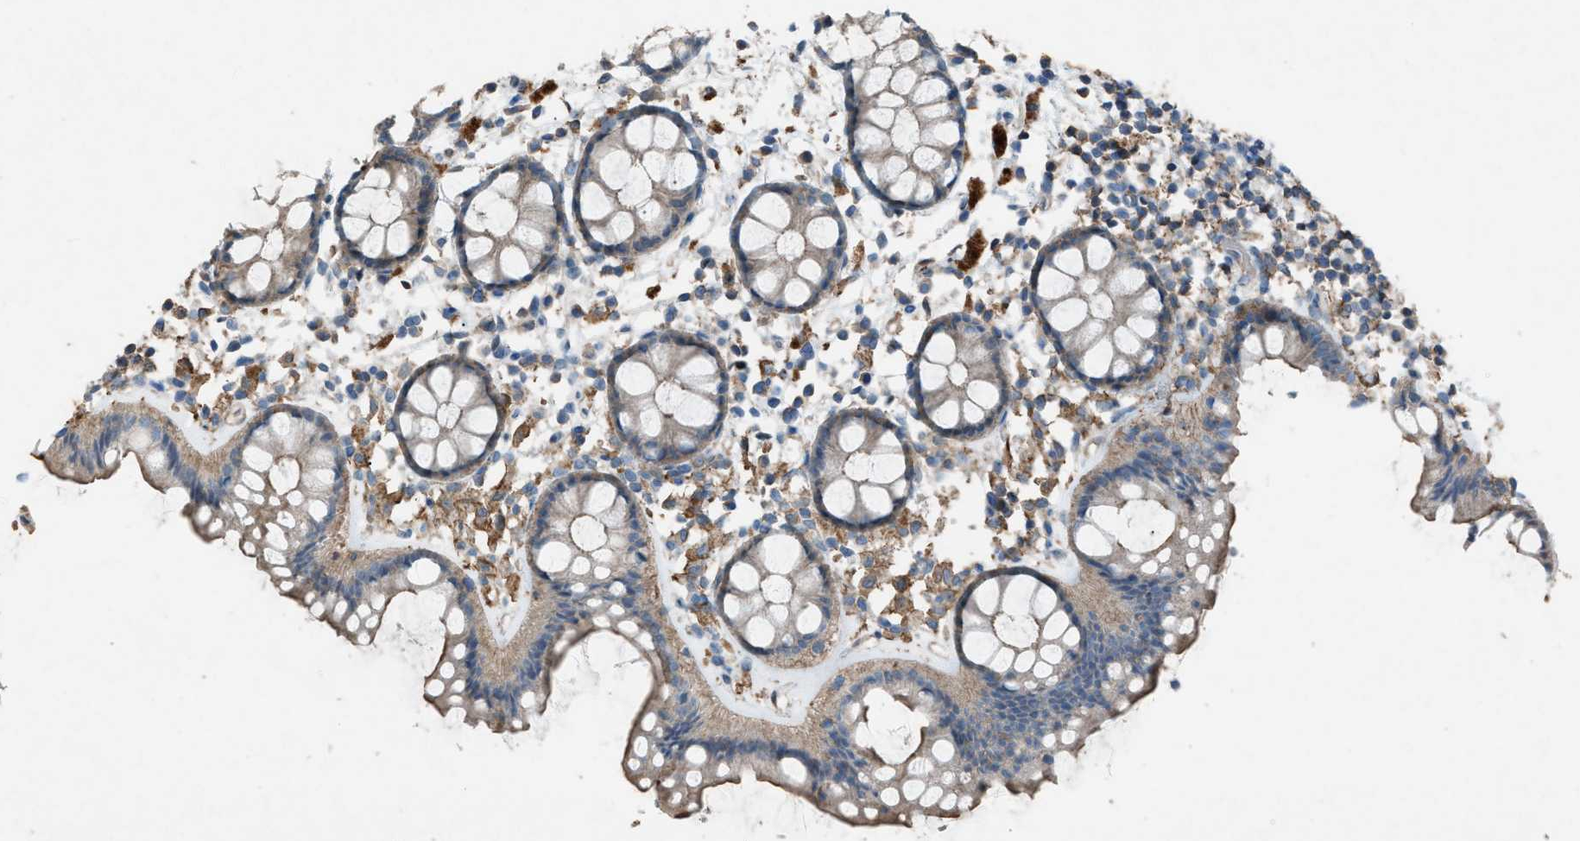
{"staining": {"intensity": "weak", "quantity": ">75%", "location": "cytoplasmic/membranous"}, "tissue": "rectum", "cell_type": "Glandular cells", "image_type": "normal", "snomed": [{"axis": "morphology", "description": "Normal tissue, NOS"}, {"axis": "topography", "description": "Rectum"}], "caption": "Rectum stained with a brown dye demonstrates weak cytoplasmic/membranous positive expression in about >75% of glandular cells.", "gene": "NCK2", "patient": {"sex": "female", "age": 66}}